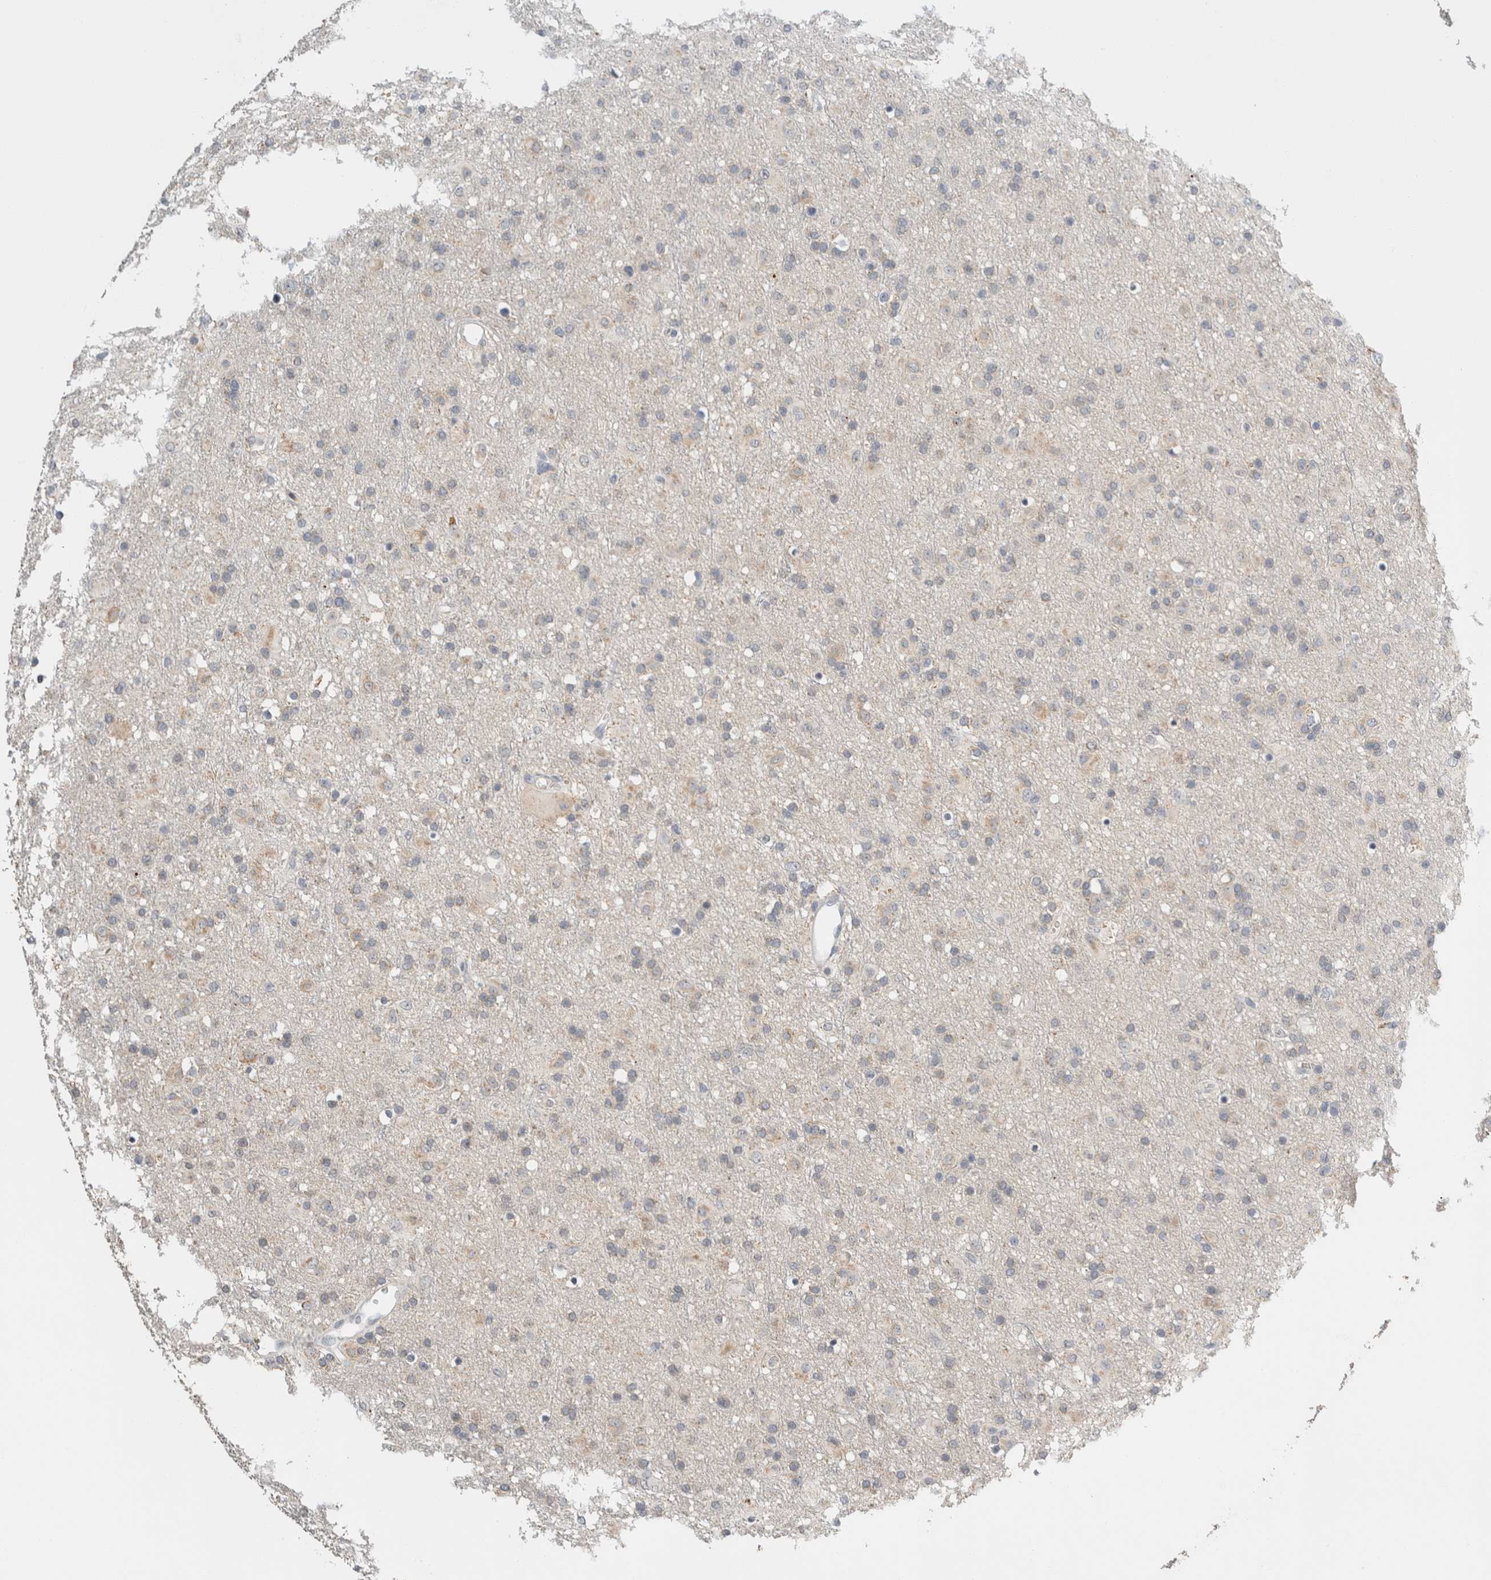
{"staining": {"intensity": "weak", "quantity": "<25%", "location": "cytoplasmic/membranous"}, "tissue": "glioma", "cell_type": "Tumor cells", "image_type": "cancer", "snomed": [{"axis": "morphology", "description": "Glioma, malignant, Low grade"}, {"axis": "topography", "description": "Brain"}], "caption": "Tumor cells are negative for protein expression in human low-grade glioma (malignant).", "gene": "CRAT", "patient": {"sex": "male", "age": 65}}